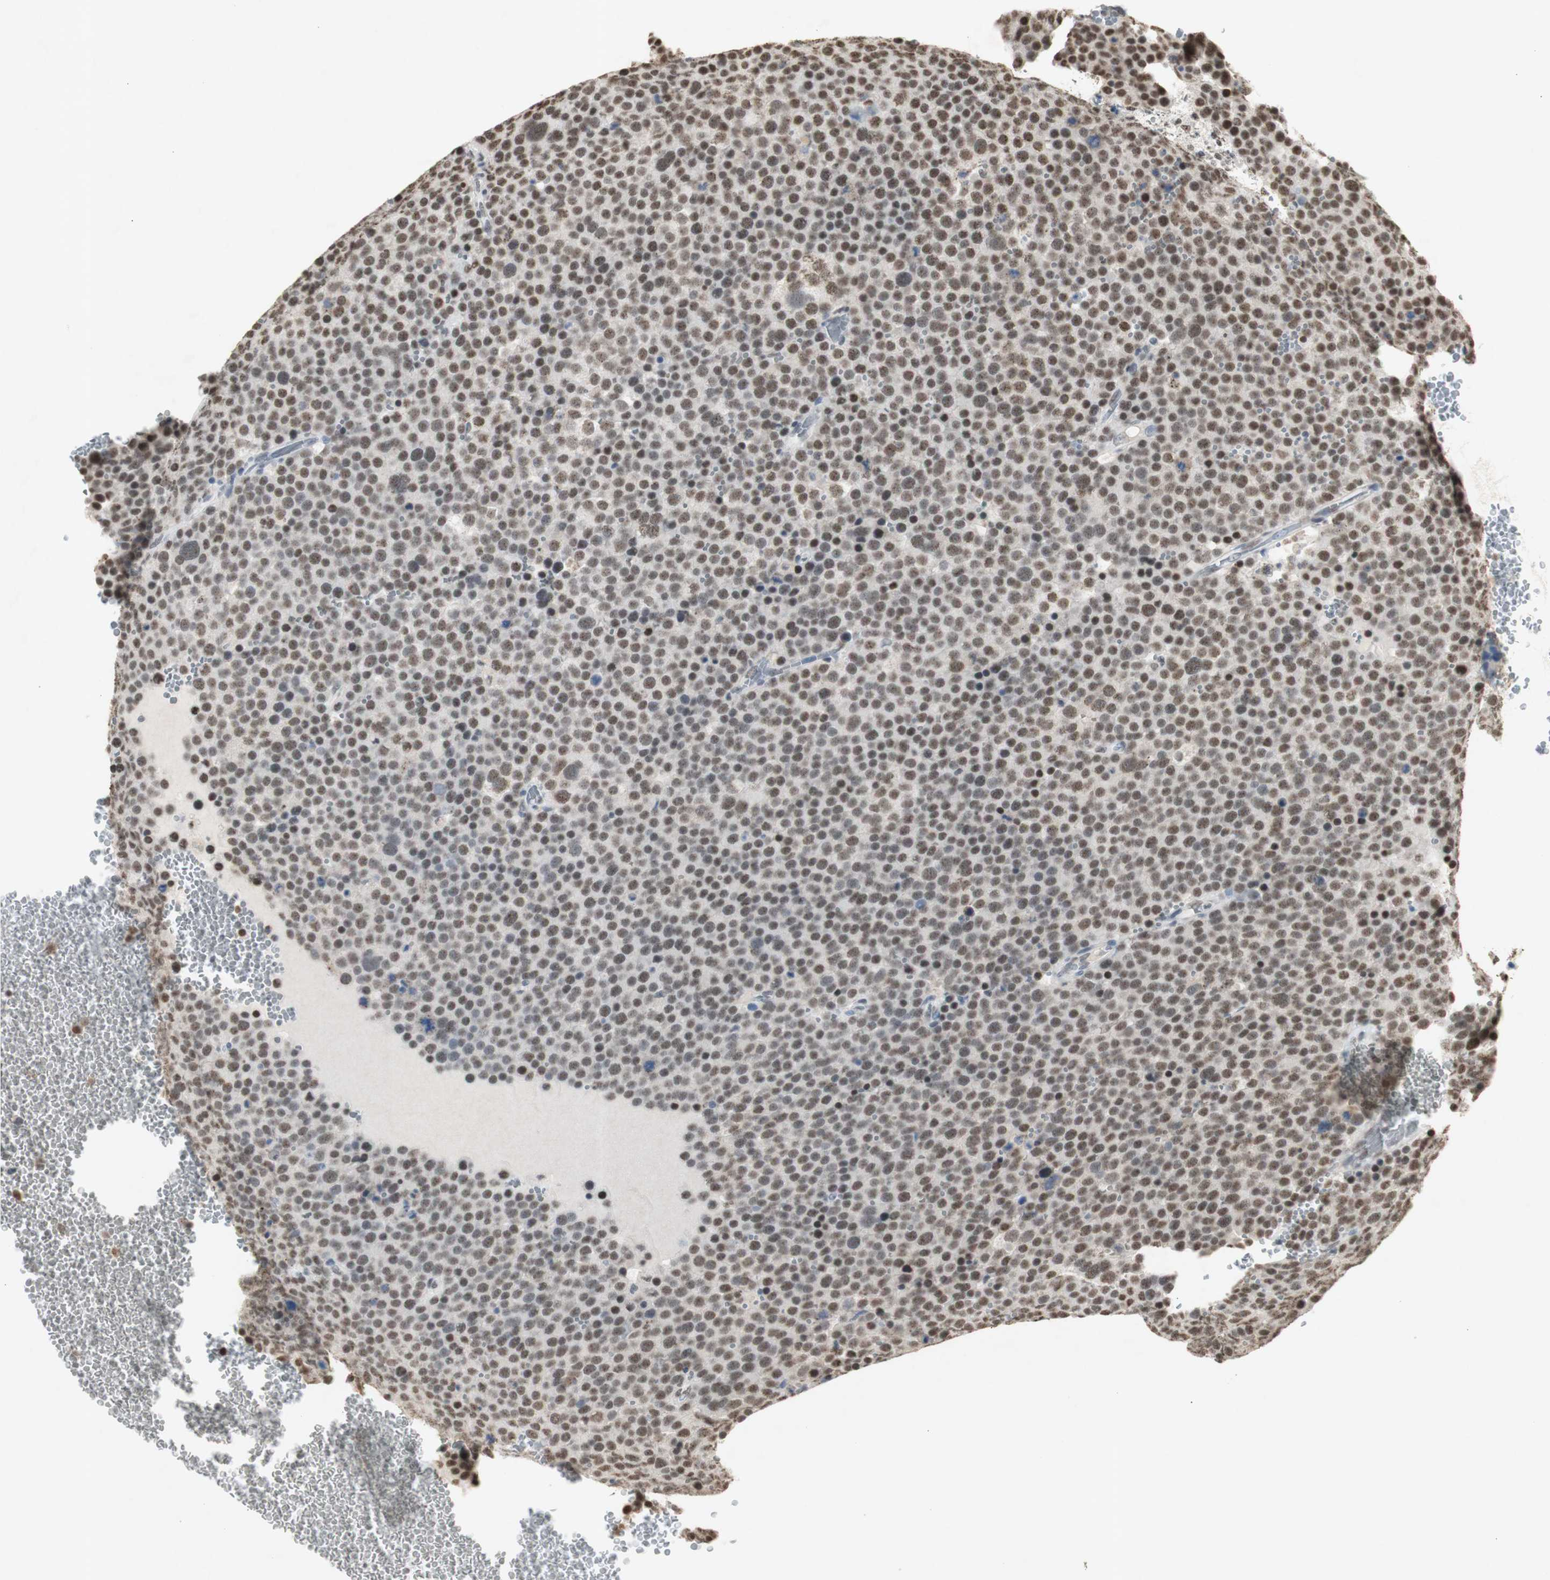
{"staining": {"intensity": "moderate", "quantity": ">75%", "location": "nuclear"}, "tissue": "testis cancer", "cell_type": "Tumor cells", "image_type": "cancer", "snomed": [{"axis": "morphology", "description": "Seminoma, NOS"}, {"axis": "topography", "description": "Testis"}], "caption": "Testis cancer tissue reveals moderate nuclear expression in about >75% of tumor cells, visualized by immunohistochemistry. (DAB (3,3'-diaminobenzidine) = brown stain, brightfield microscopy at high magnification).", "gene": "SNRPB", "patient": {"sex": "male", "age": 71}}